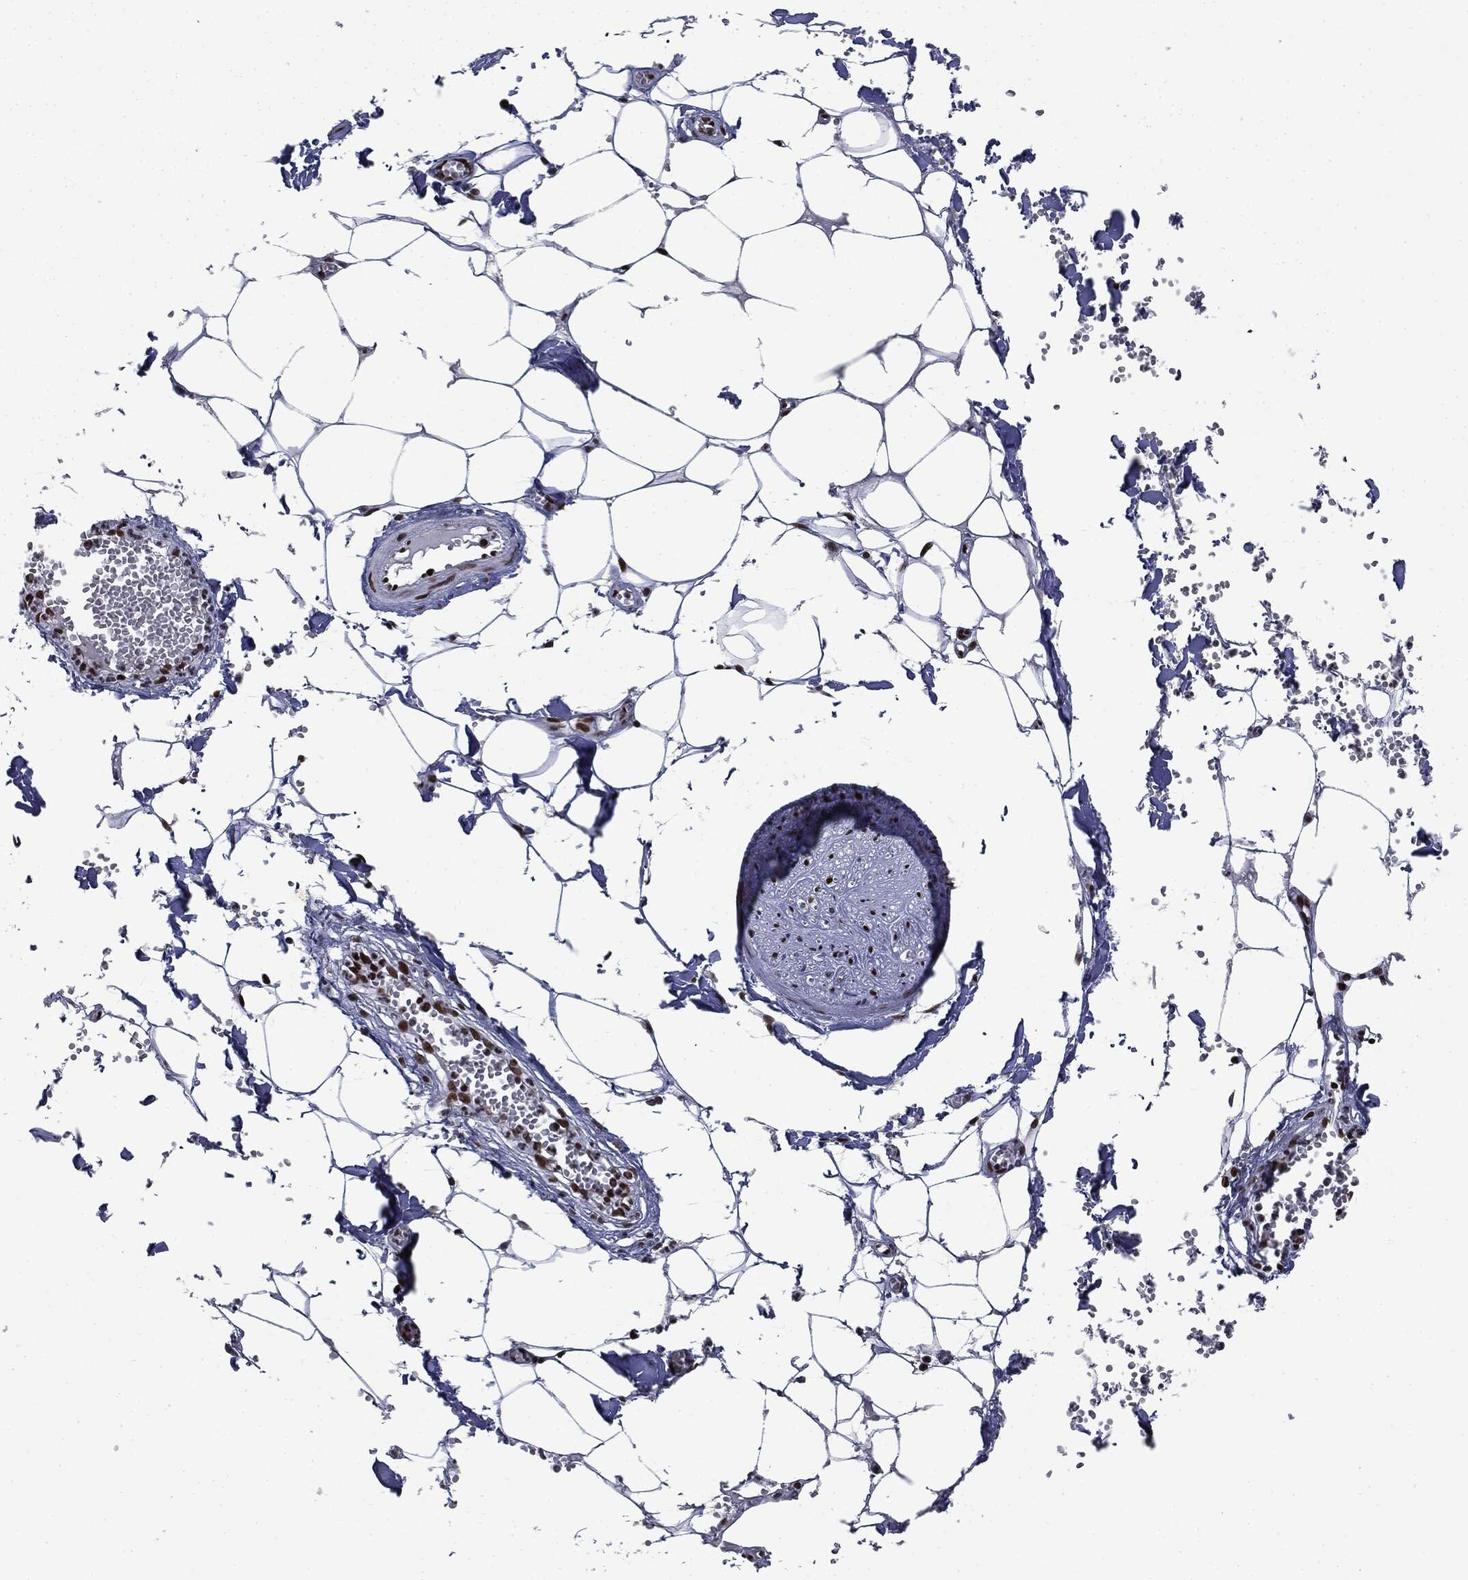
{"staining": {"intensity": "moderate", "quantity": "<25%", "location": "nuclear"}, "tissue": "adipose tissue", "cell_type": "Adipocytes", "image_type": "normal", "snomed": [{"axis": "morphology", "description": "Normal tissue, NOS"}, {"axis": "morphology", "description": "Squamous cell carcinoma, NOS"}, {"axis": "topography", "description": "Cartilage tissue"}, {"axis": "topography", "description": "Lung"}], "caption": "Immunohistochemistry micrograph of unremarkable adipose tissue: human adipose tissue stained using immunohistochemistry (IHC) shows low levels of moderate protein expression localized specifically in the nuclear of adipocytes, appearing as a nuclear brown color.", "gene": "MSH2", "patient": {"sex": "male", "age": 66}}